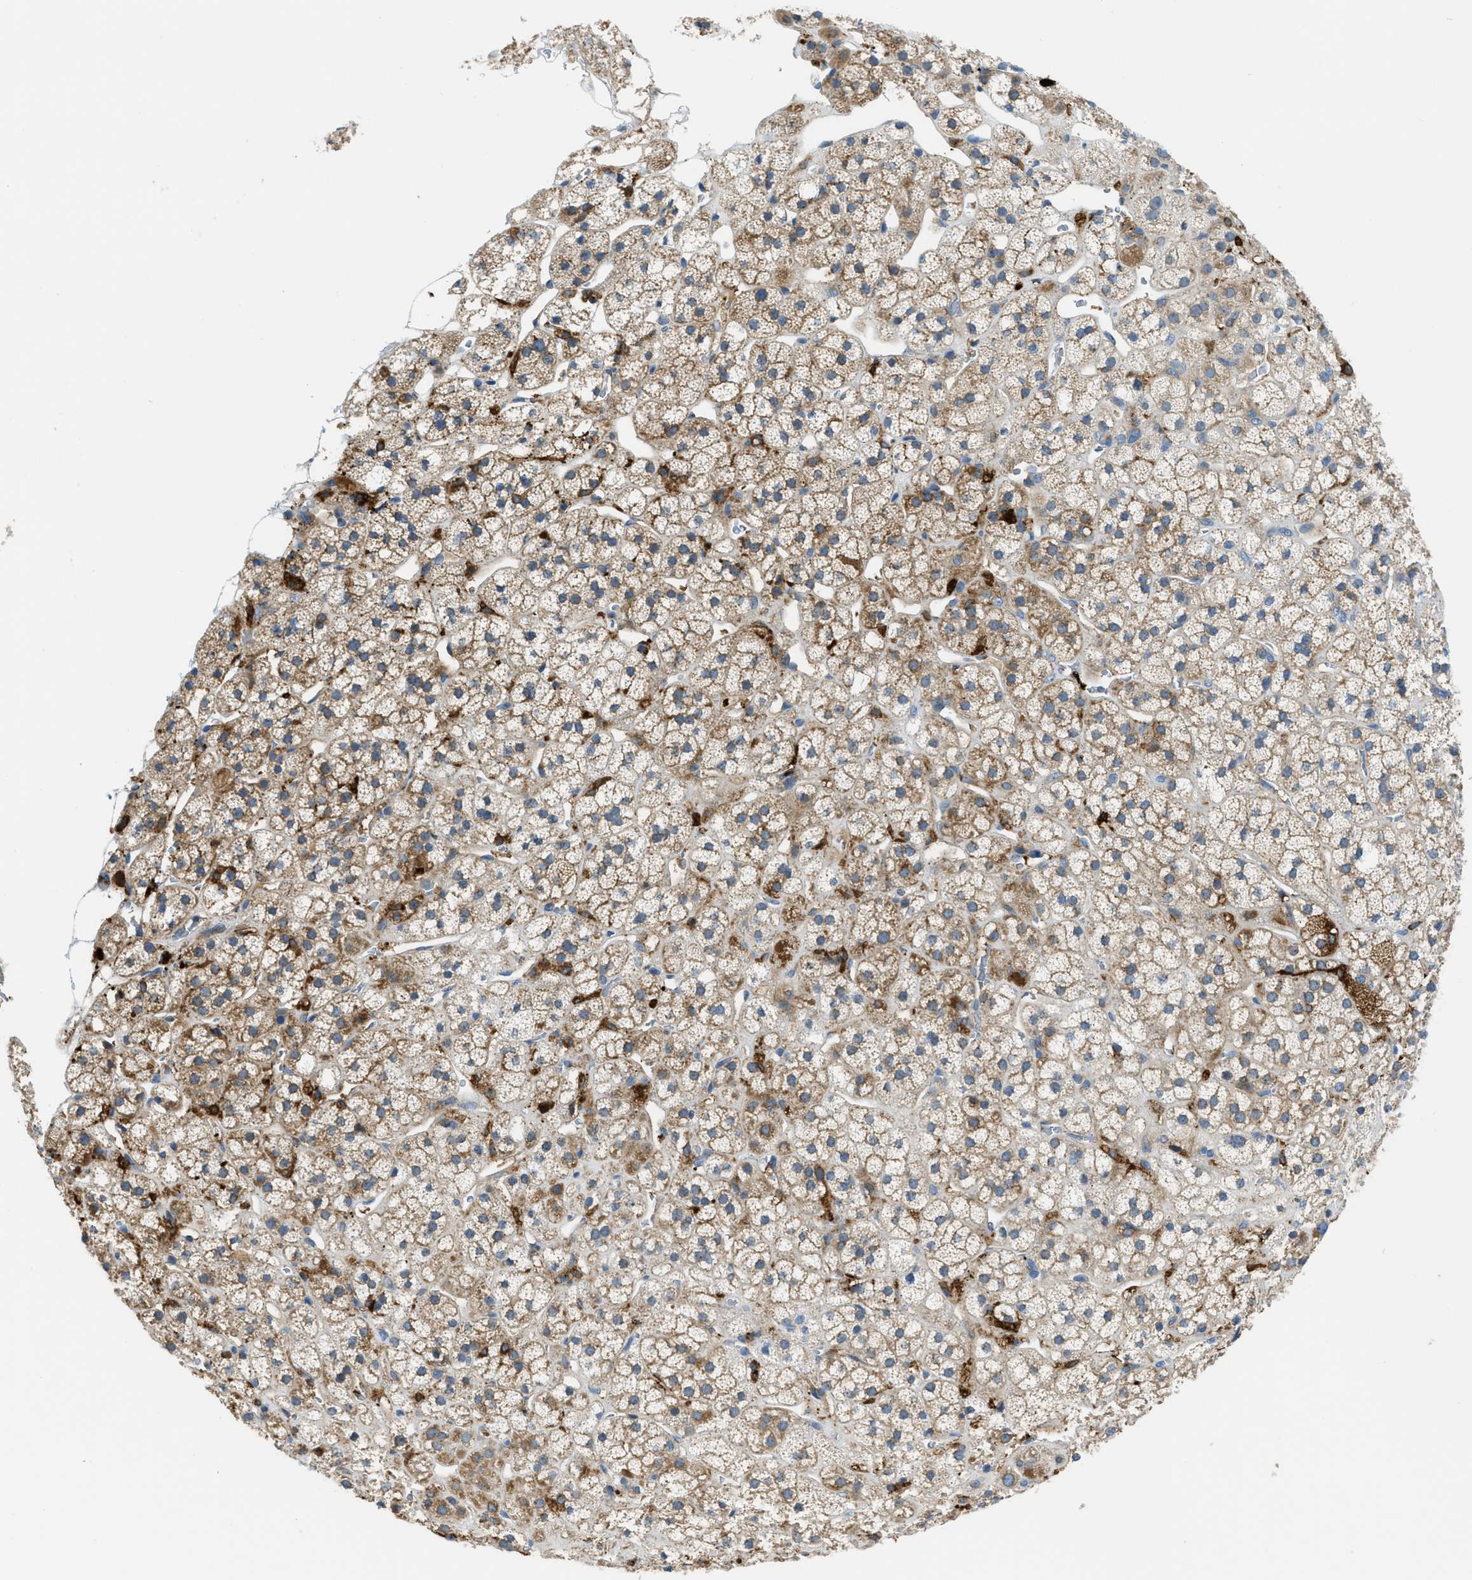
{"staining": {"intensity": "moderate", "quantity": ">75%", "location": "cytoplasmic/membranous"}, "tissue": "adrenal gland", "cell_type": "Glandular cells", "image_type": "normal", "snomed": [{"axis": "morphology", "description": "Normal tissue, NOS"}, {"axis": "topography", "description": "Adrenal gland"}], "caption": "This image exhibits IHC staining of benign adrenal gland, with medium moderate cytoplasmic/membranous staining in approximately >75% of glandular cells.", "gene": "RFFL", "patient": {"sex": "male", "age": 56}}